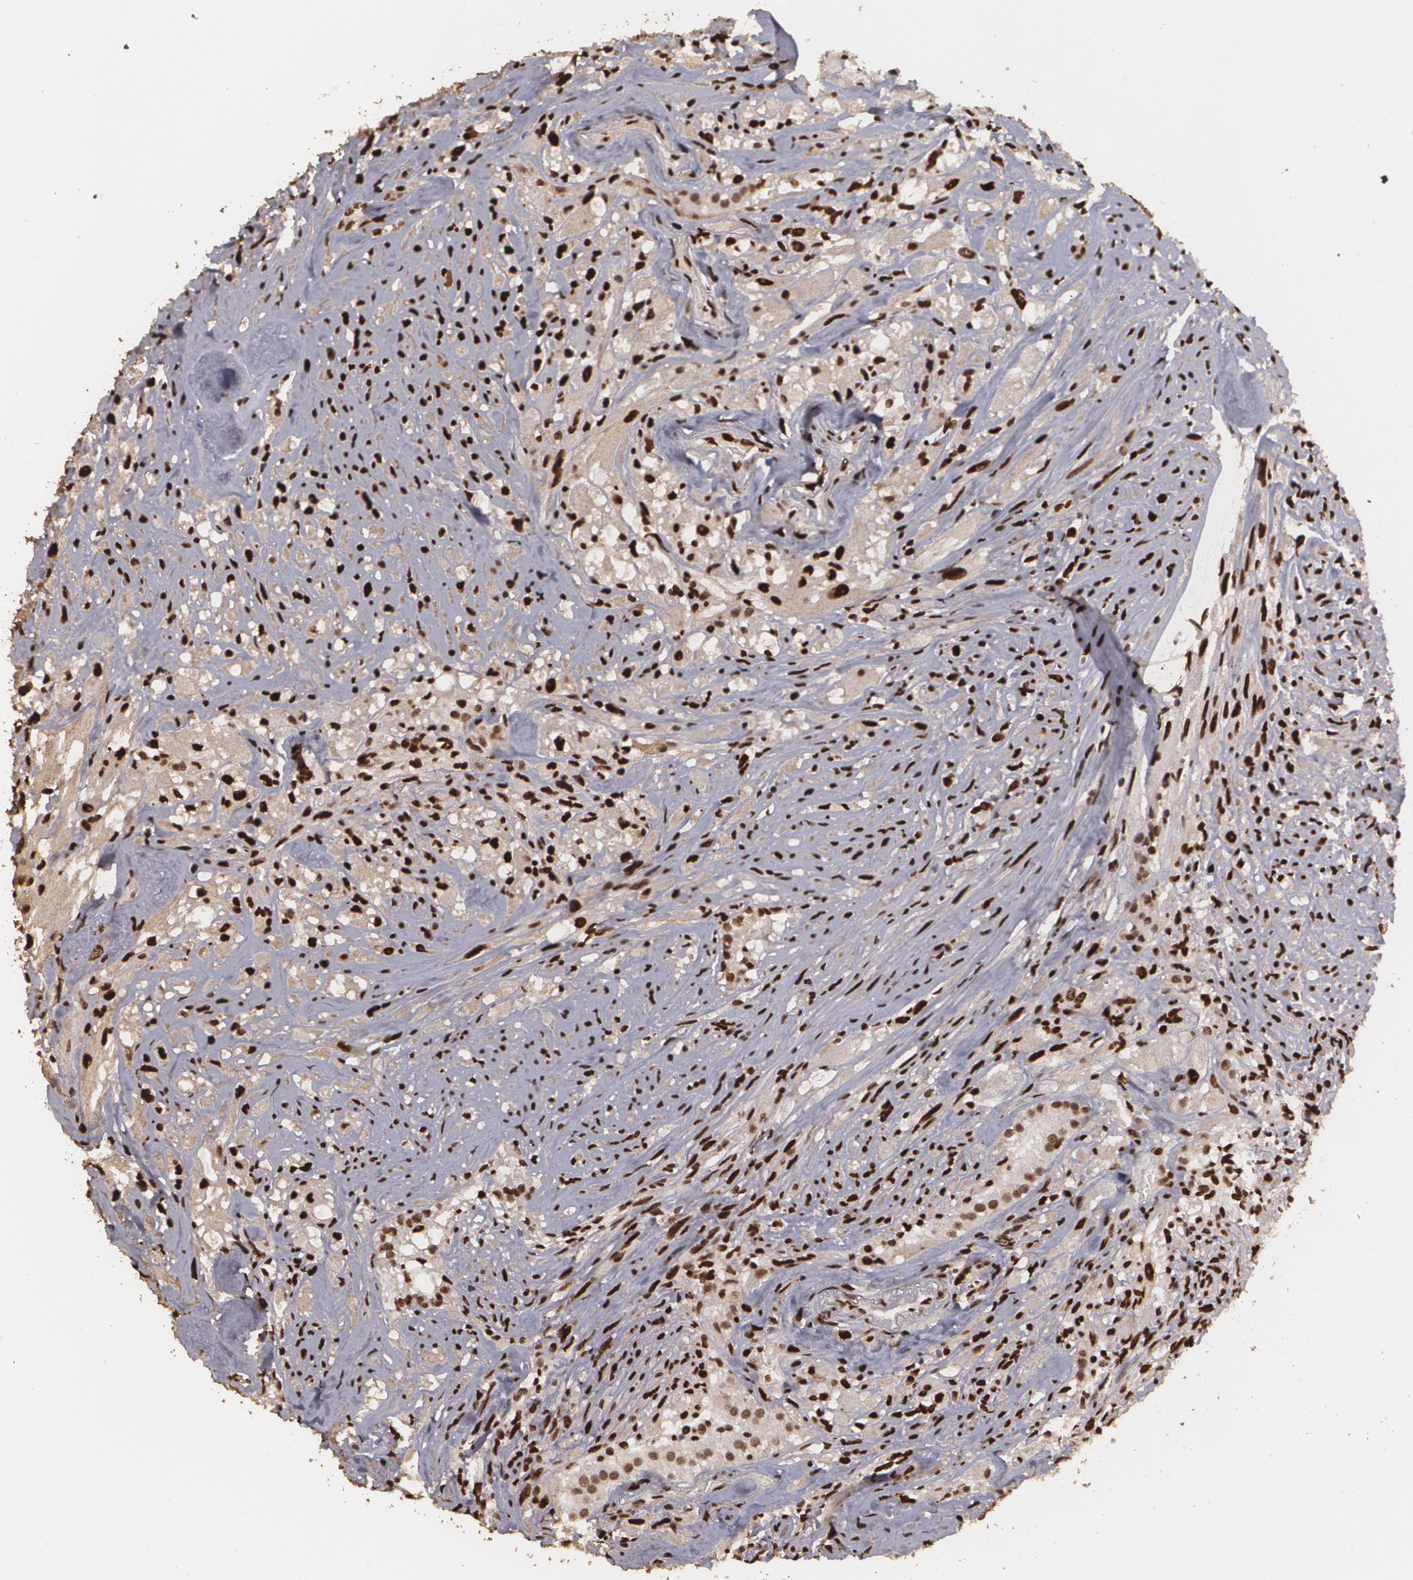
{"staining": {"intensity": "strong", "quantity": ">75%", "location": "nuclear"}, "tissue": "glioma", "cell_type": "Tumor cells", "image_type": "cancer", "snomed": [{"axis": "morphology", "description": "Glioma, malignant, High grade"}, {"axis": "topography", "description": "Brain"}], "caption": "Immunohistochemistry staining of glioma, which exhibits high levels of strong nuclear staining in about >75% of tumor cells indicating strong nuclear protein staining. The staining was performed using DAB (brown) for protein detection and nuclei were counterstained in hematoxylin (blue).", "gene": "RCOR1", "patient": {"sex": "male", "age": 48}}